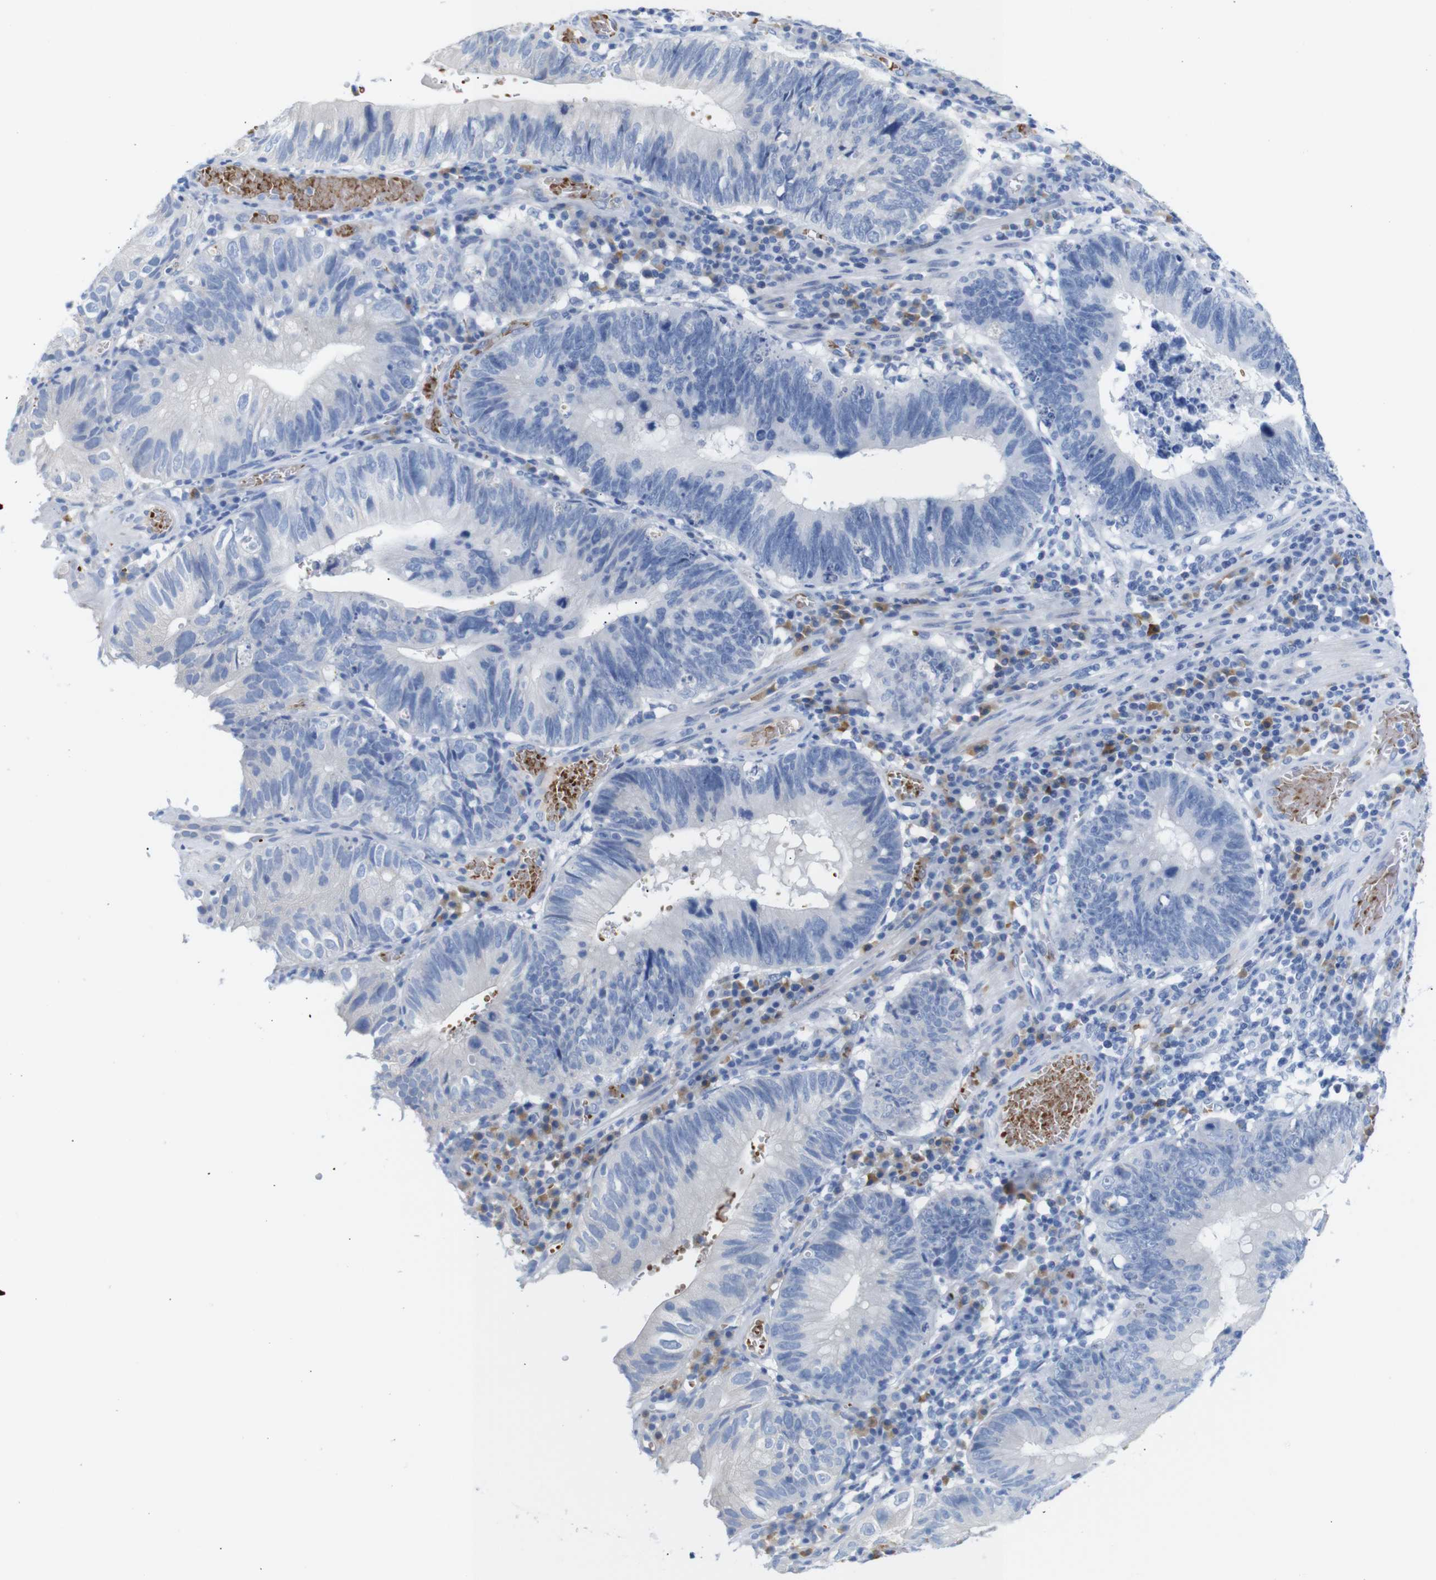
{"staining": {"intensity": "negative", "quantity": "none", "location": "none"}, "tissue": "stomach cancer", "cell_type": "Tumor cells", "image_type": "cancer", "snomed": [{"axis": "morphology", "description": "Adenocarcinoma, NOS"}, {"axis": "topography", "description": "Stomach"}], "caption": "There is no significant expression in tumor cells of stomach cancer (adenocarcinoma).", "gene": "ERVMER34-1", "patient": {"sex": "male", "age": 59}}